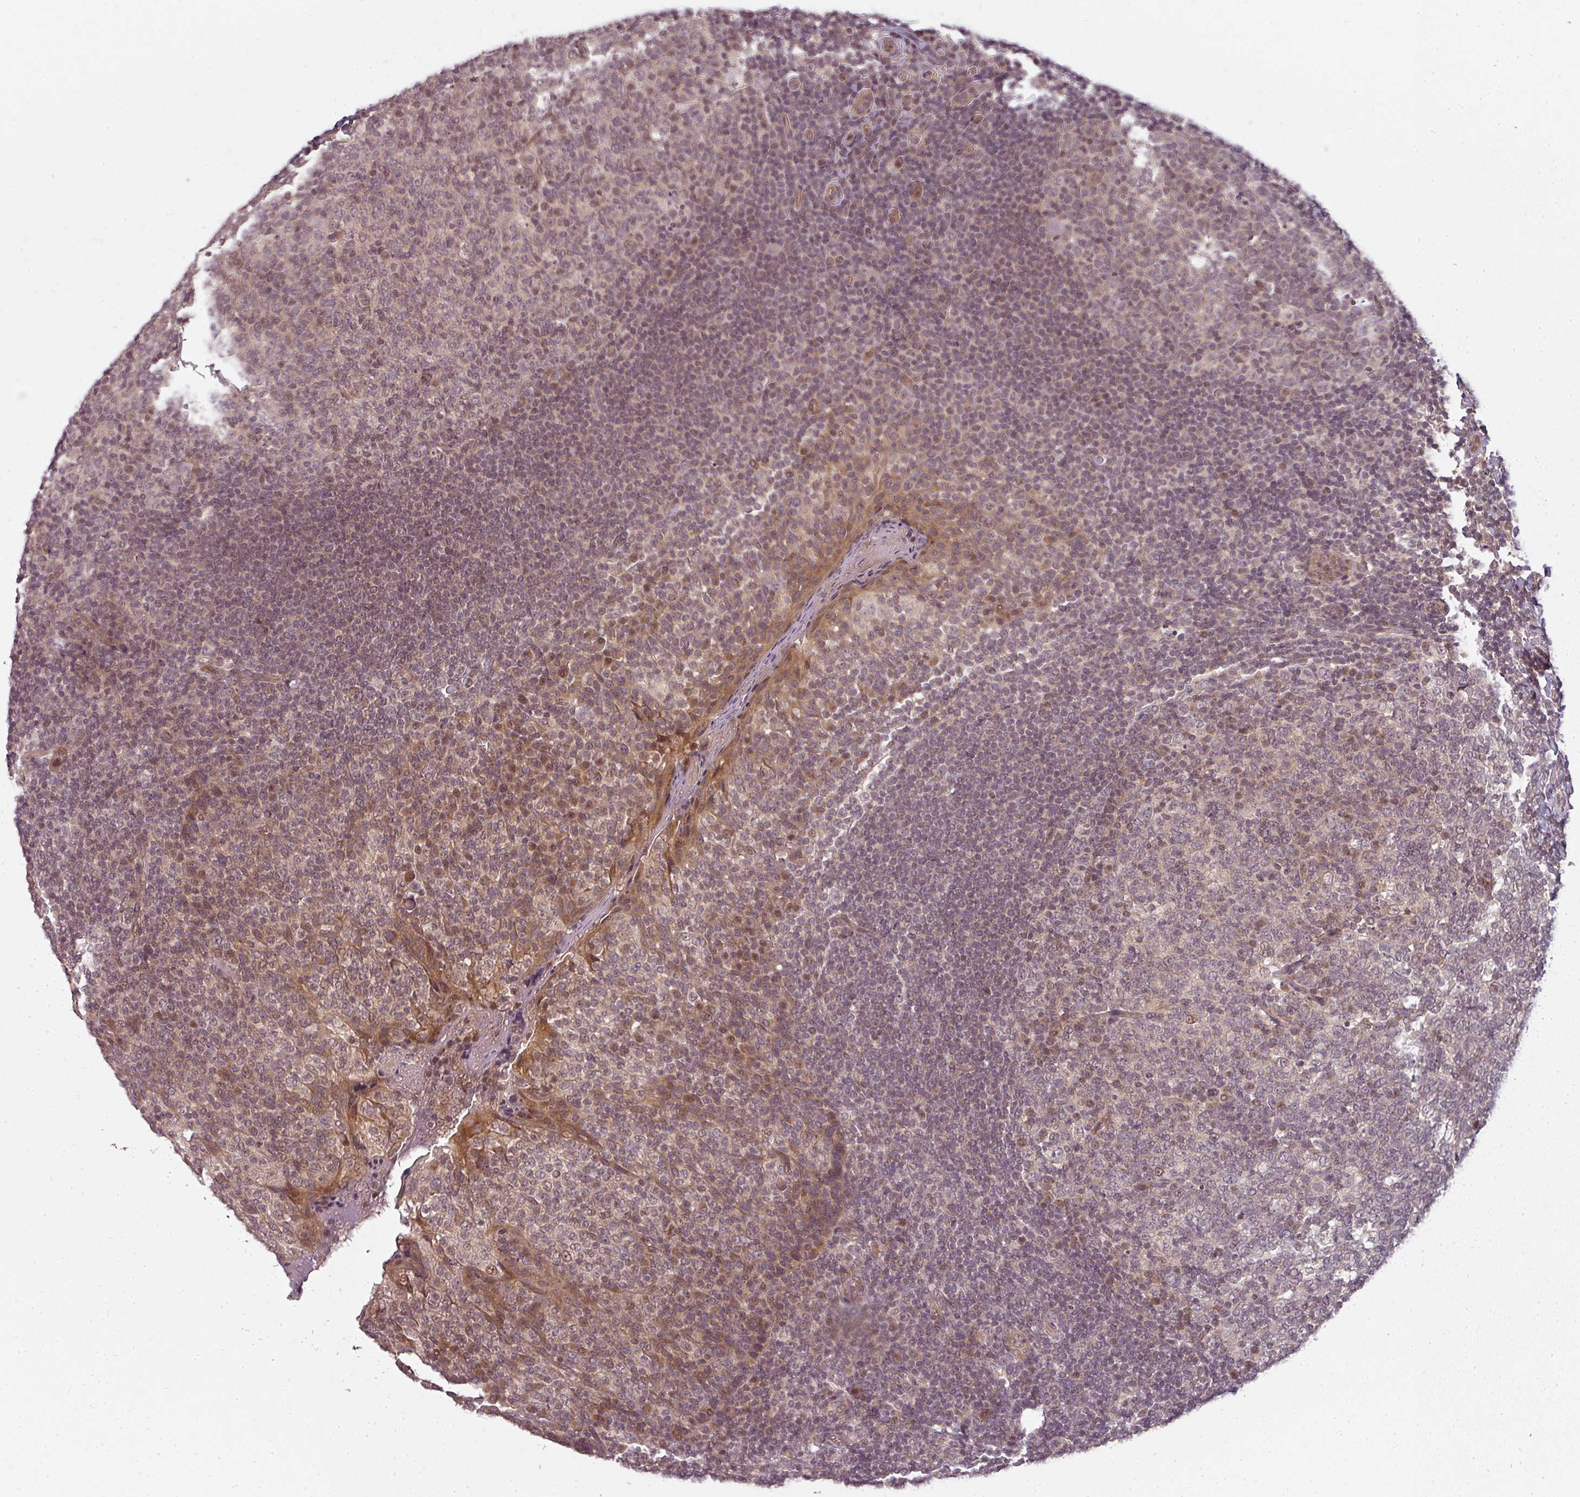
{"staining": {"intensity": "weak", "quantity": "25%-75%", "location": "cytoplasmic/membranous,nuclear"}, "tissue": "tonsil", "cell_type": "Germinal center cells", "image_type": "normal", "snomed": [{"axis": "morphology", "description": "Normal tissue, NOS"}, {"axis": "topography", "description": "Tonsil"}], "caption": "This image exhibits immunohistochemistry (IHC) staining of benign tonsil, with low weak cytoplasmic/membranous,nuclear positivity in approximately 25%-75% of germinal center cells.", "gene": "CLIC1", "patient": {"sex": "female", "age": 19}}